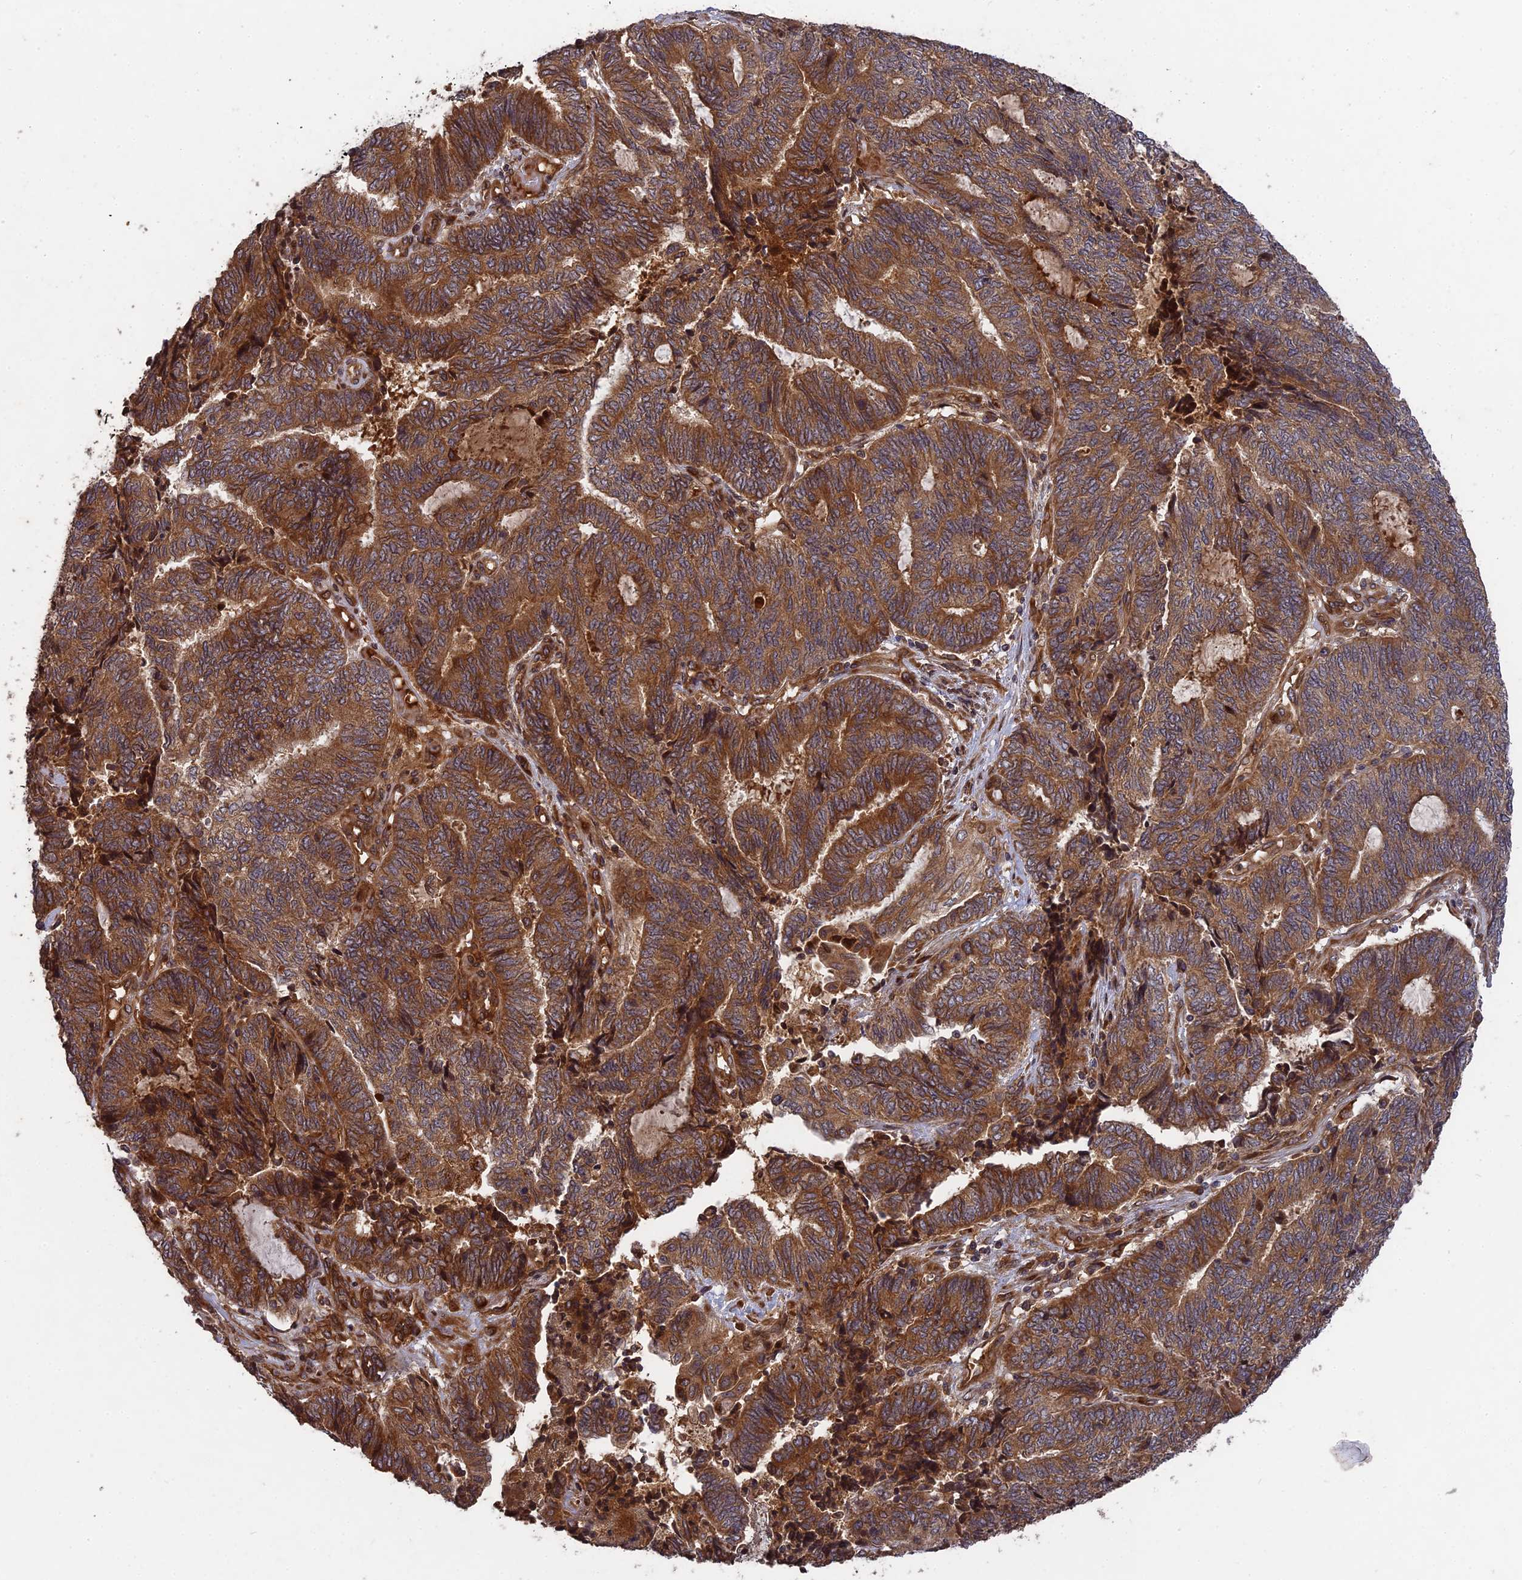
{"staining": {"intensity": "strong", "quantity": ">75%", "location": "cytoplasmic/membranous"}, "tissue": "endometrial cancer", "cell_type": "Tumor cells", "image_type": "cancer", "snomed": [{"axis": "morphology", "description": "Adenocarcinoma, NOS"}, {"axis": "topography", "description": "Uterus"}, {"axis": "topography", "description": "Endometrium"}], "caption": "Immunohistochemical staining of endometrial cancer shows high levels of strong cytoplasmic/membranous staining in approximately >75% of tumor cells.", "gene": "TMUB2", "patient": {"sex": "female", "age": 70}}